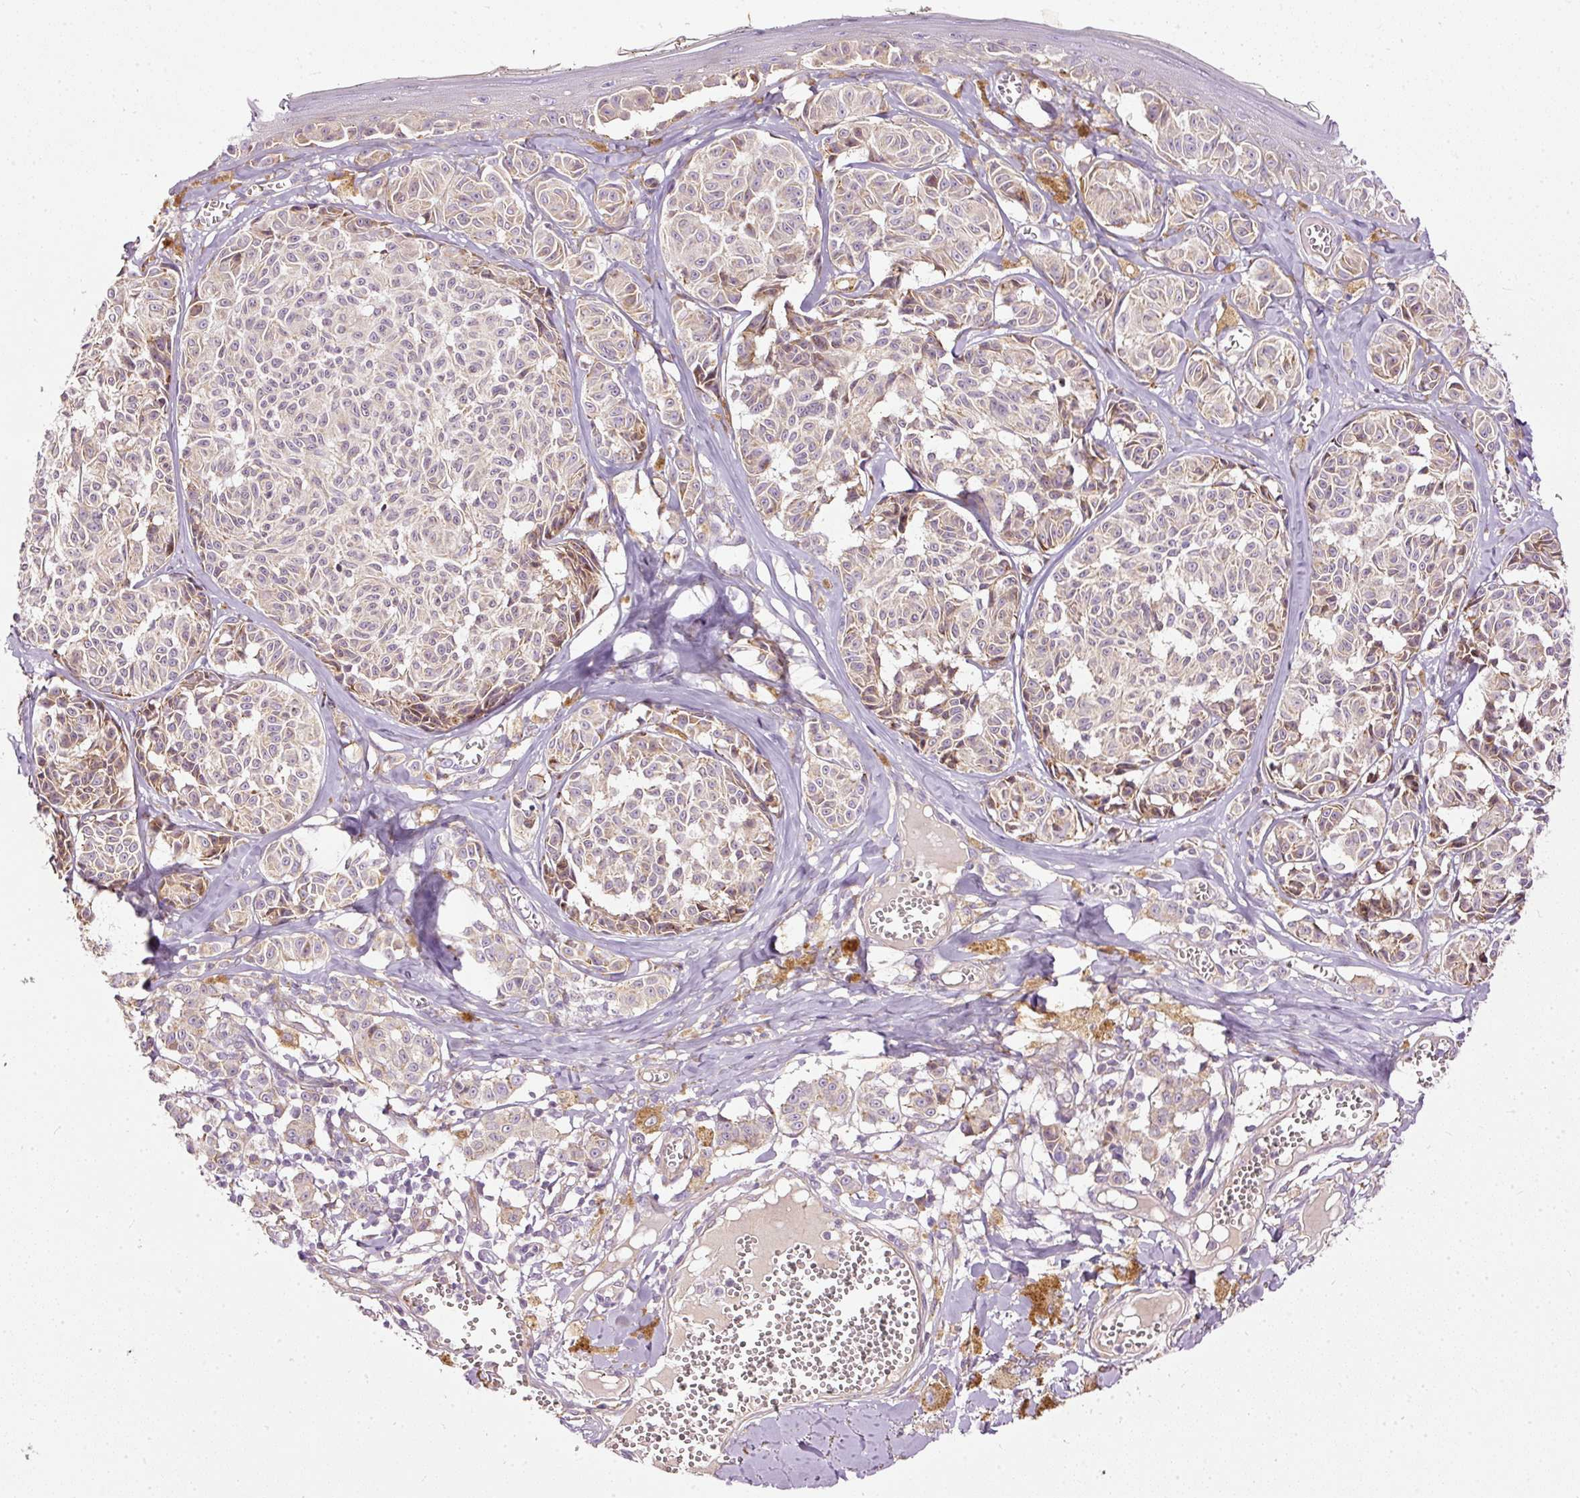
{"staining": {"intensity": "weak", "quantity": "<25%", "location": "cytoplasmic/membranous"}, "tissue": "melanoma", "cell_type": "Tumor cells", "image_type": "cancer", "snomed": [{"axis": "morphology", "description": "Malignant melanoma, NOS"}, {"axis": "topography", "description": "Skin"}], "caption": "The IHC histopathology image has no significant staining in tumor cells of melanoma tissue.", "gene": "PAQR9", "patient": {"sex": "female", "age": 43}}